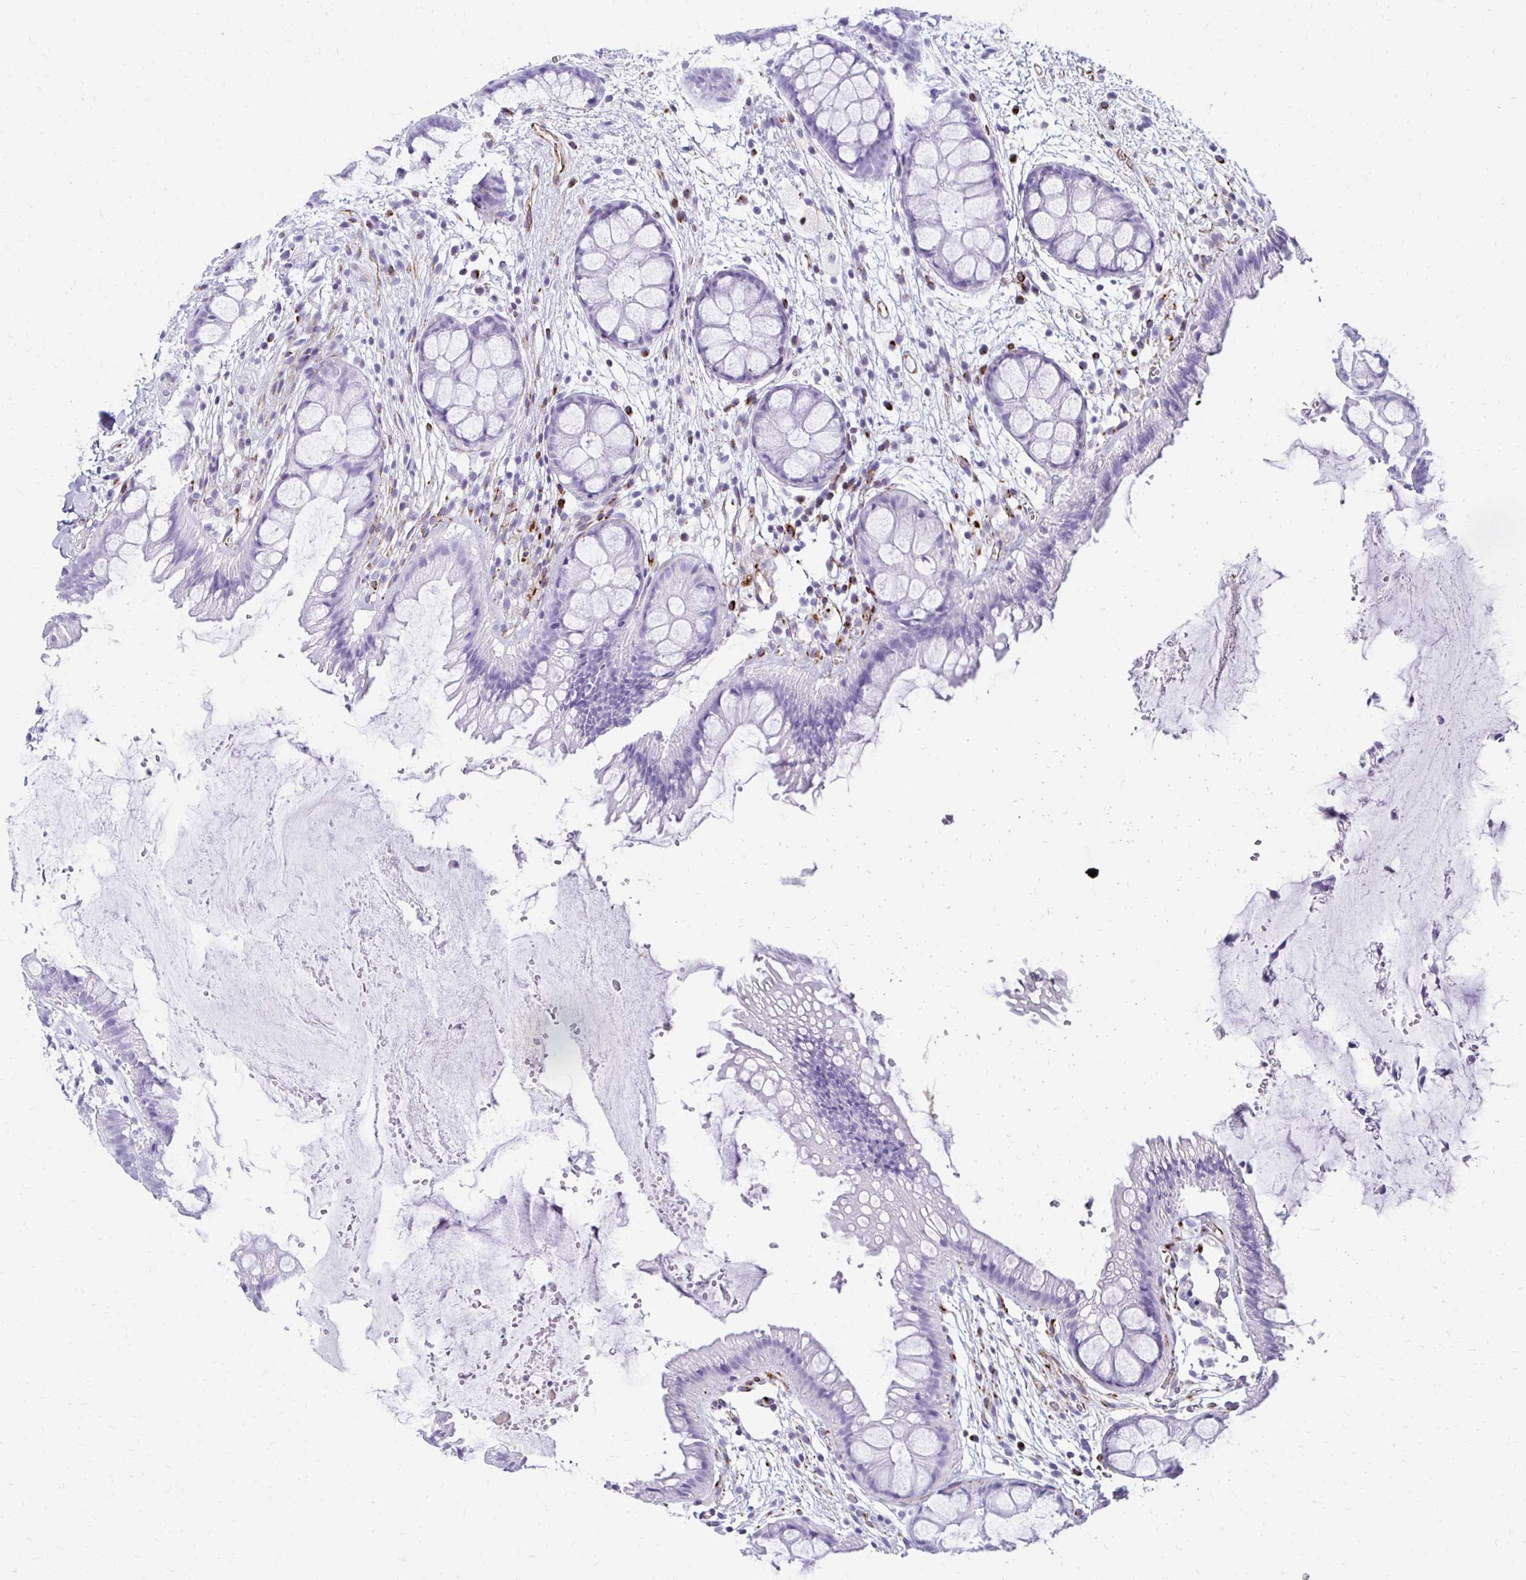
{"staining": {"intensity": "negative", "quantity": "none", "location": "none"}, "tissue": "rectum", "cell_type": "Glandular cells", "image_type": "normal", "snomed": [{"axis": "morphology", "description": "Normal tissue, NOS"}, {"axis": "topography", "description": "Rectum"}], "caption": "Rectum stained for a protein using immunohistochemistry (IHC) shows no positivity glandular cells.", "gene": "TMEM54", "patient": {"sex": "female", "age": 62}}